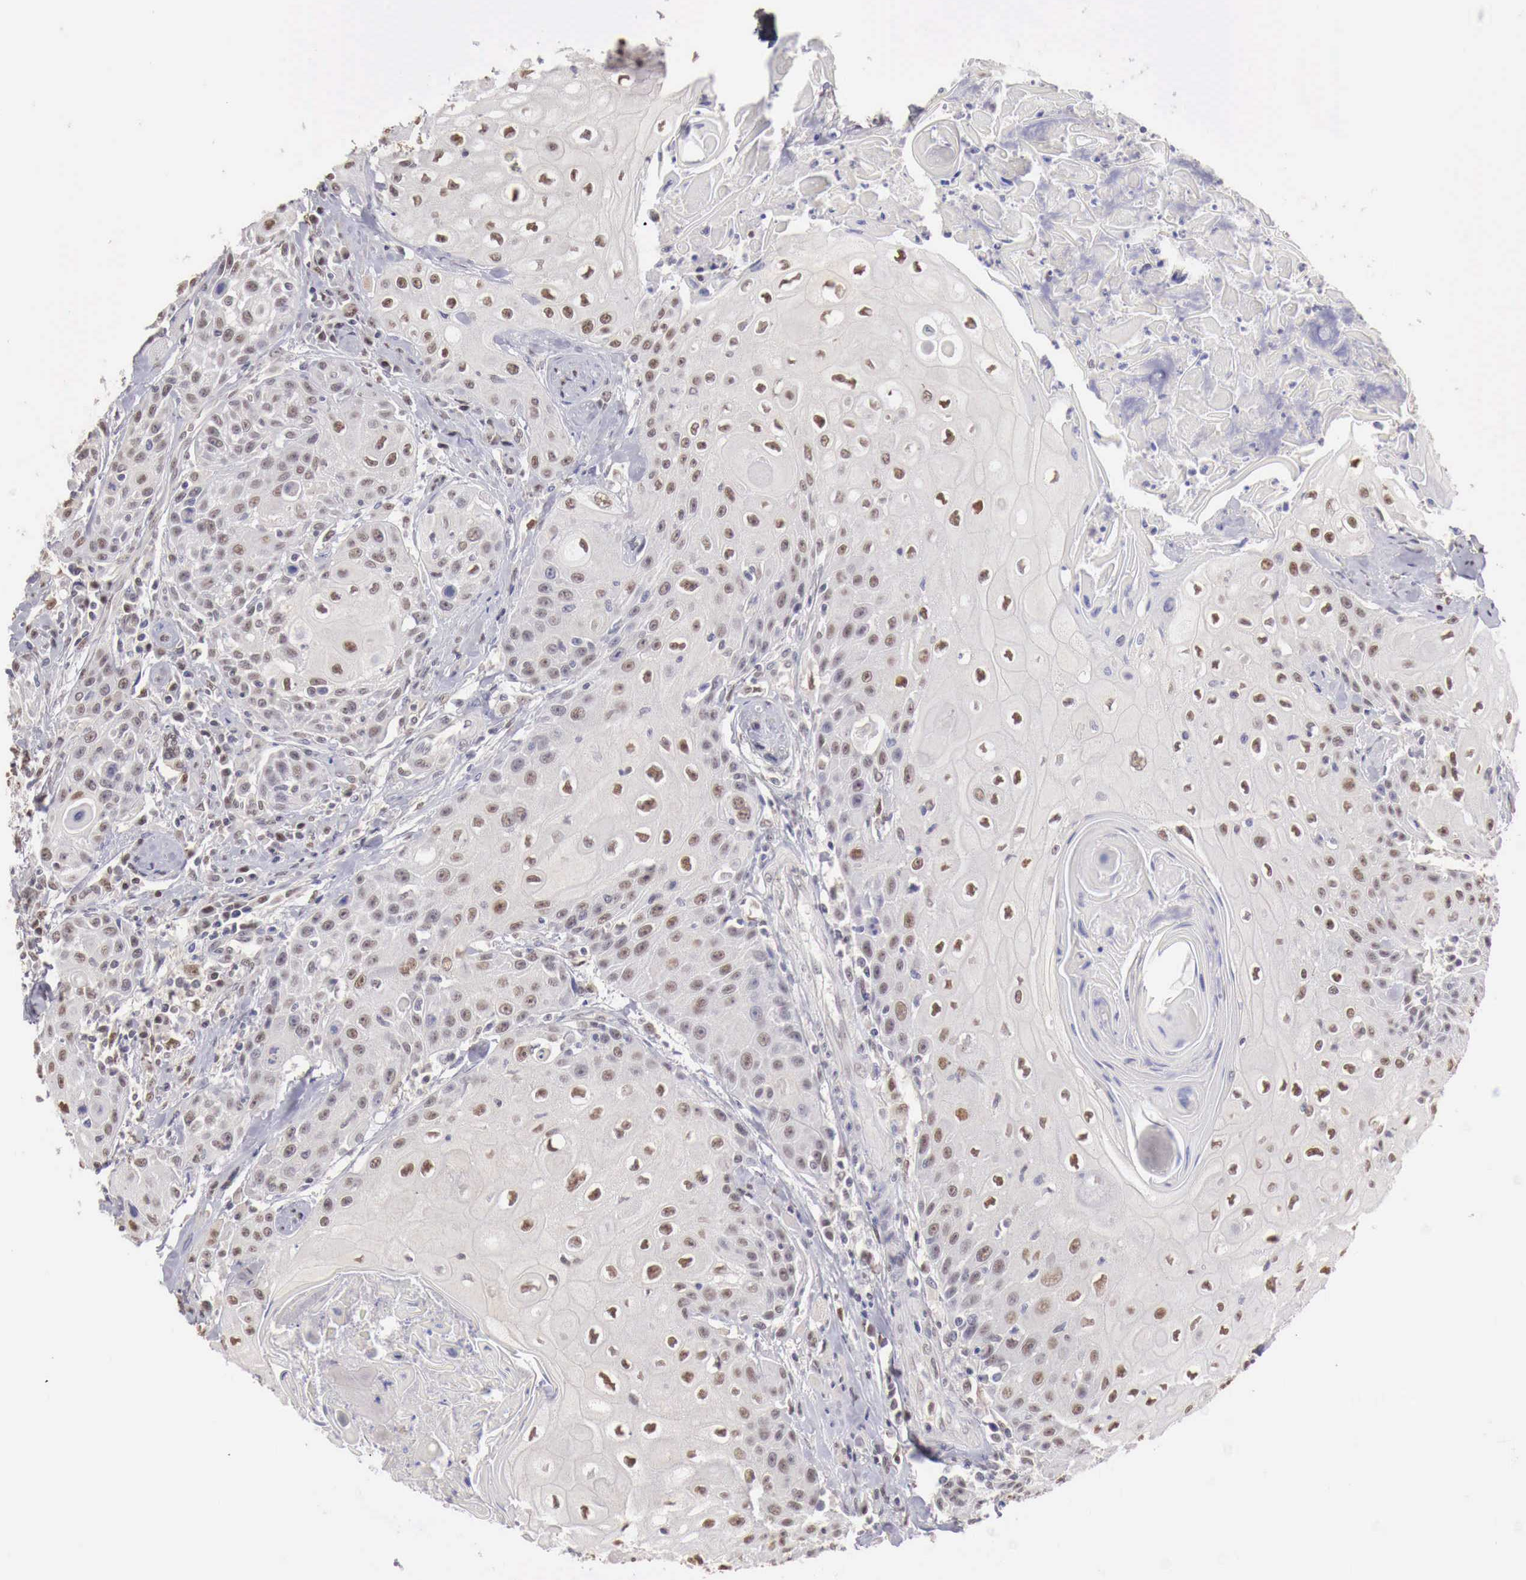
{"staining": {"intensity": "negative", "quantity": "none", "location": "none"}, "tissue": "head and neck cancer", "cell_type": "Tumor cells", "image_type": "cancer", "snomed": [{"axis": "morphology", "description": "Squamous cell carcinoma, NOS"}, {"axis": "topography", "description": "Oral tissue"}, {"axis": "topography", "description": "Head-Neck"}], "caption": "This is an immunohistochemistry (IHC) micrograph of human head and neck squamous cell carcinoma. There is no staining in tumor cells.", "gene": "UBA1", "patient": {"sex": "female", "age": 82}}